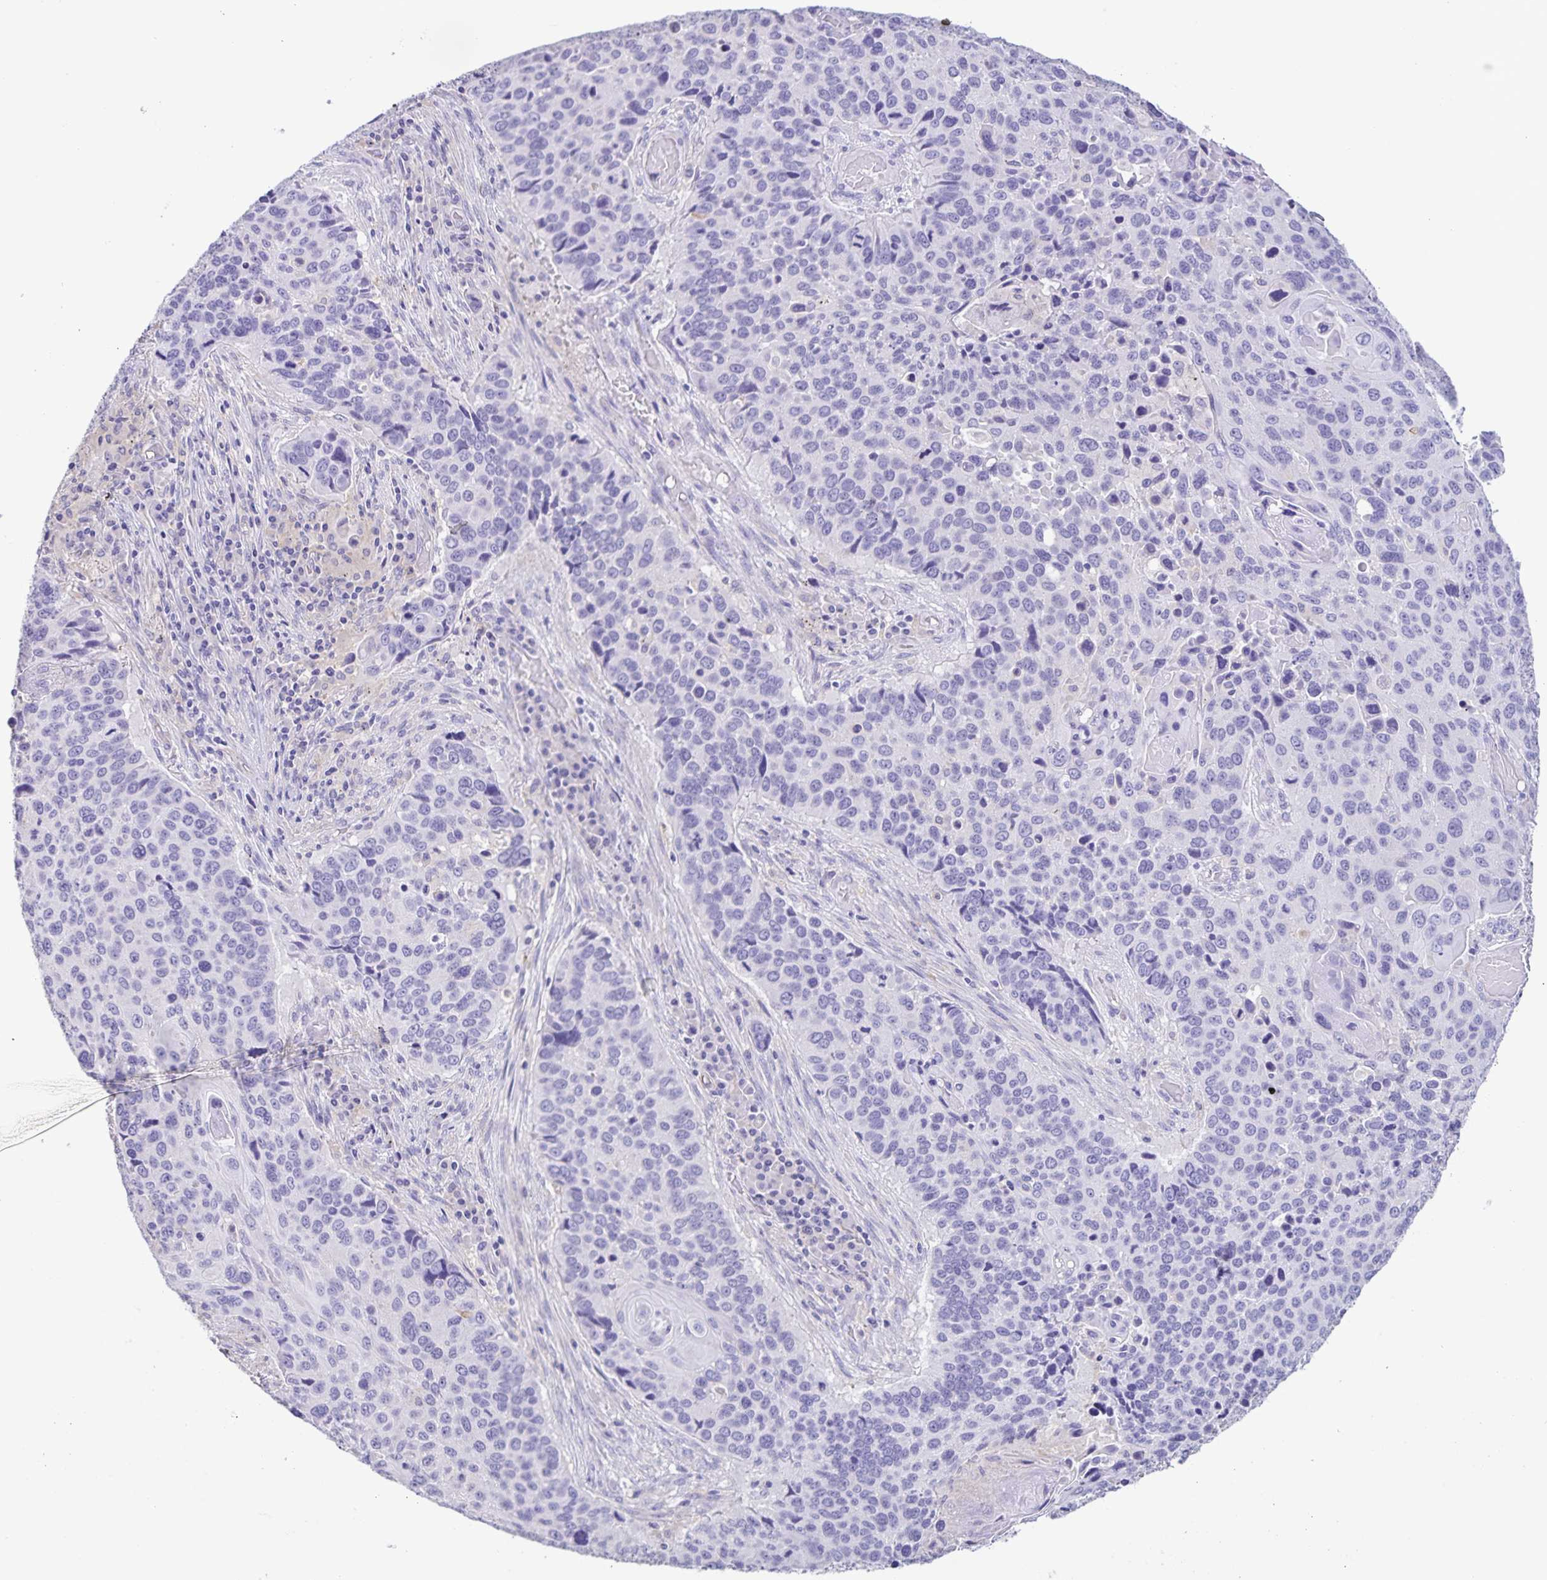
{"staining": {"intensity": "negative", "quantity": "none", "location": "none"}, "tissue": "lung cancer", "cell_type": "Tumor cells", "image_type": "cancer", "snomed": [{"axis": "morphology", "description": "Squamous cell carcinoma, NOS"}, {"axis": "topography", "description": "Lung"}], "caption": "Human lung cancer (squamous cell carcinoma) stained for a protein using immunohistochemistry (IHC) displays no positivity in tumor cells.", "gene": "BOLL", "patient": {"sex": "male", "age": 68}}